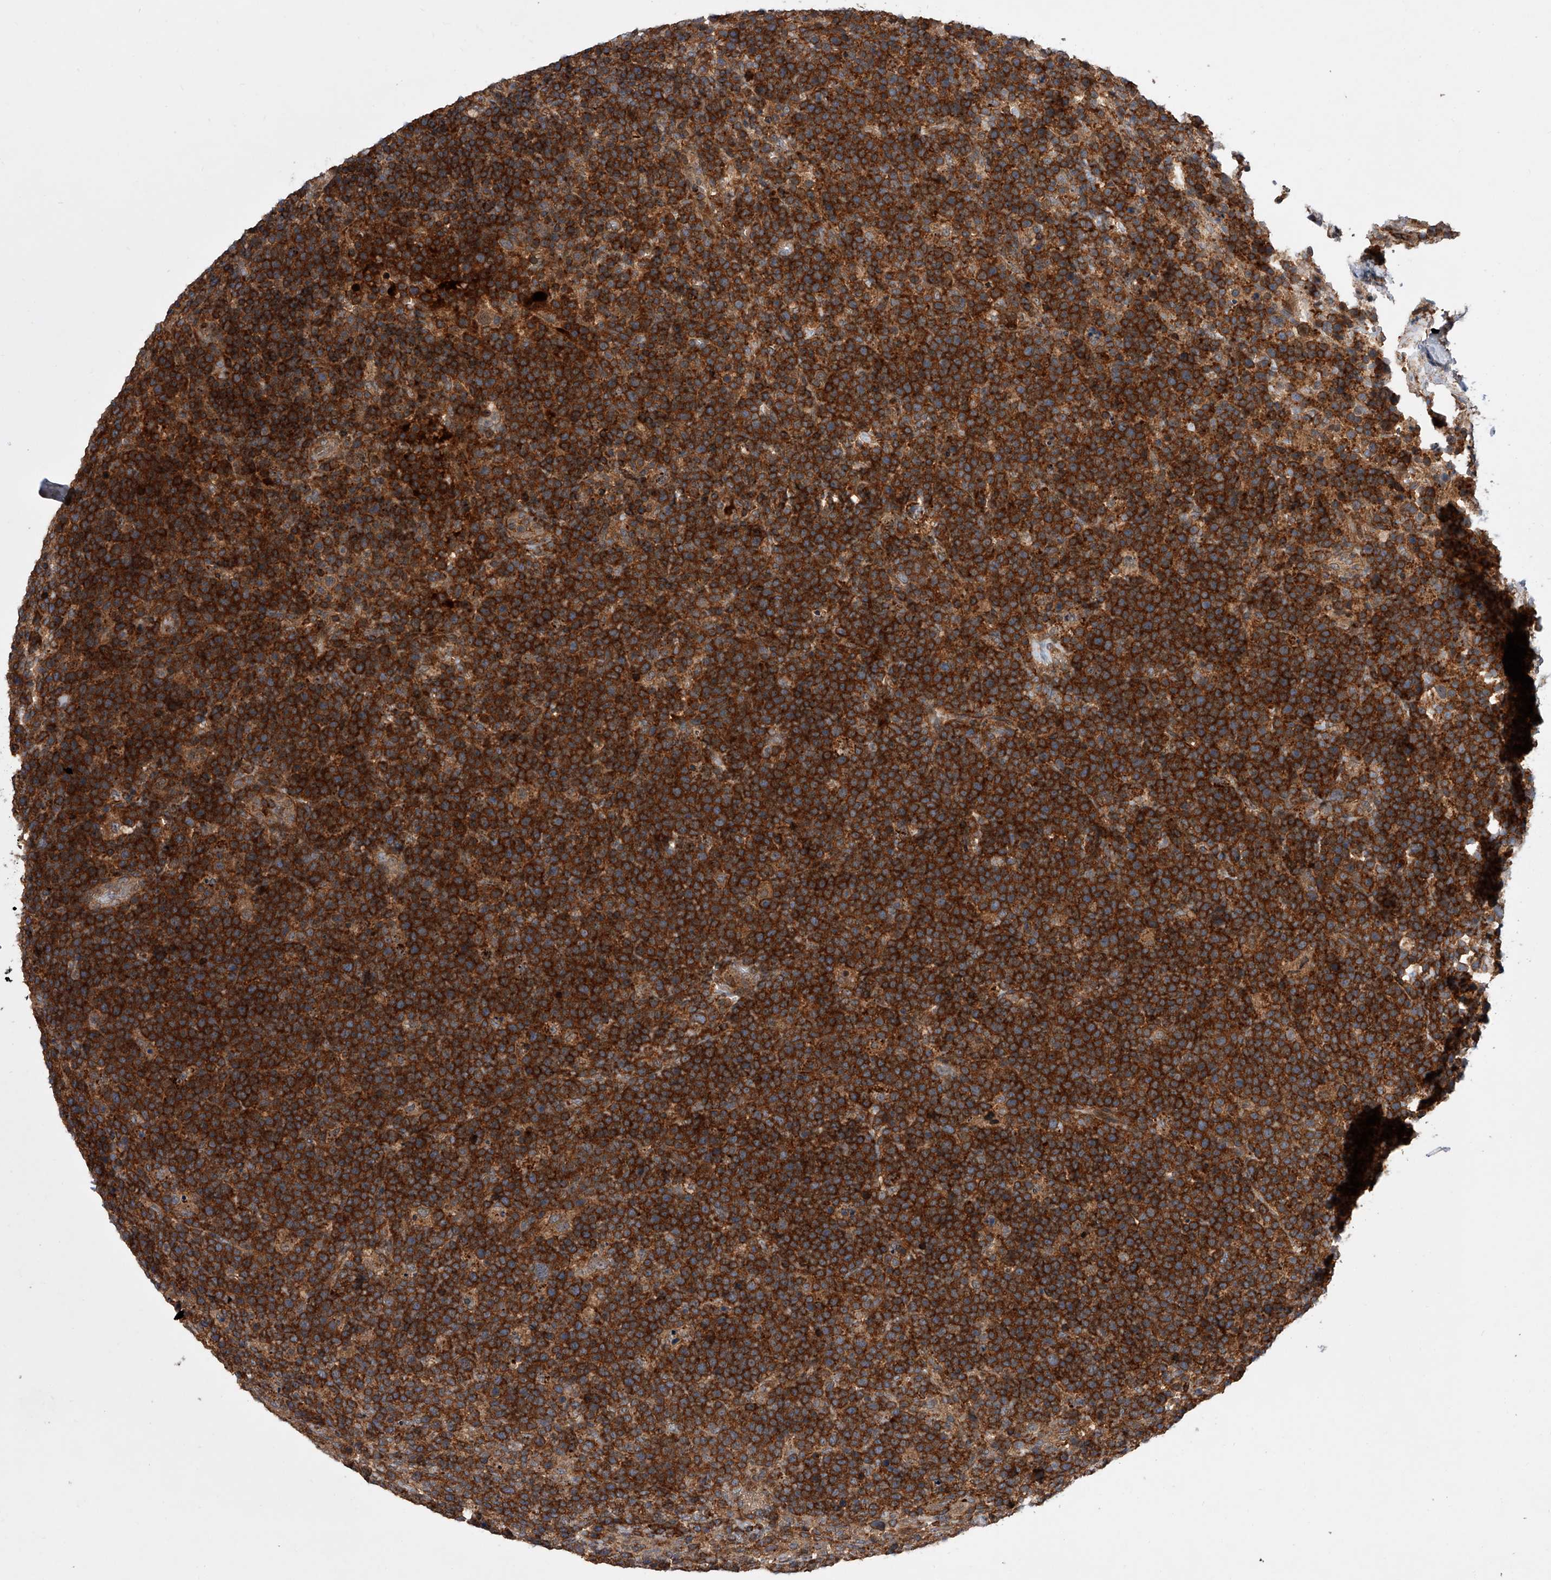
{"staining": {"intensity": "strong", "quantity": ">75%", "location": "cytoplasmic/membranous"}, "tissue": "lymphoma", "cell_type": "Tumor cells", "image_type": "cancer", "snomed": [{"axis": "morphology", "description": "Malignant lymphoma, non-Hodgkin's type, High grade"}, {"axis": "topography", "description": "Lymph node"}], "caption": "Strong cytoplasmic/membranous expression for a protein is seen in about >75% of tumor cells of malignant lymphoma, non-Hodgkin's type (high-grade) using IHC.", "gene": "USP47", "patient": {"sex": "male", "age": 61}}